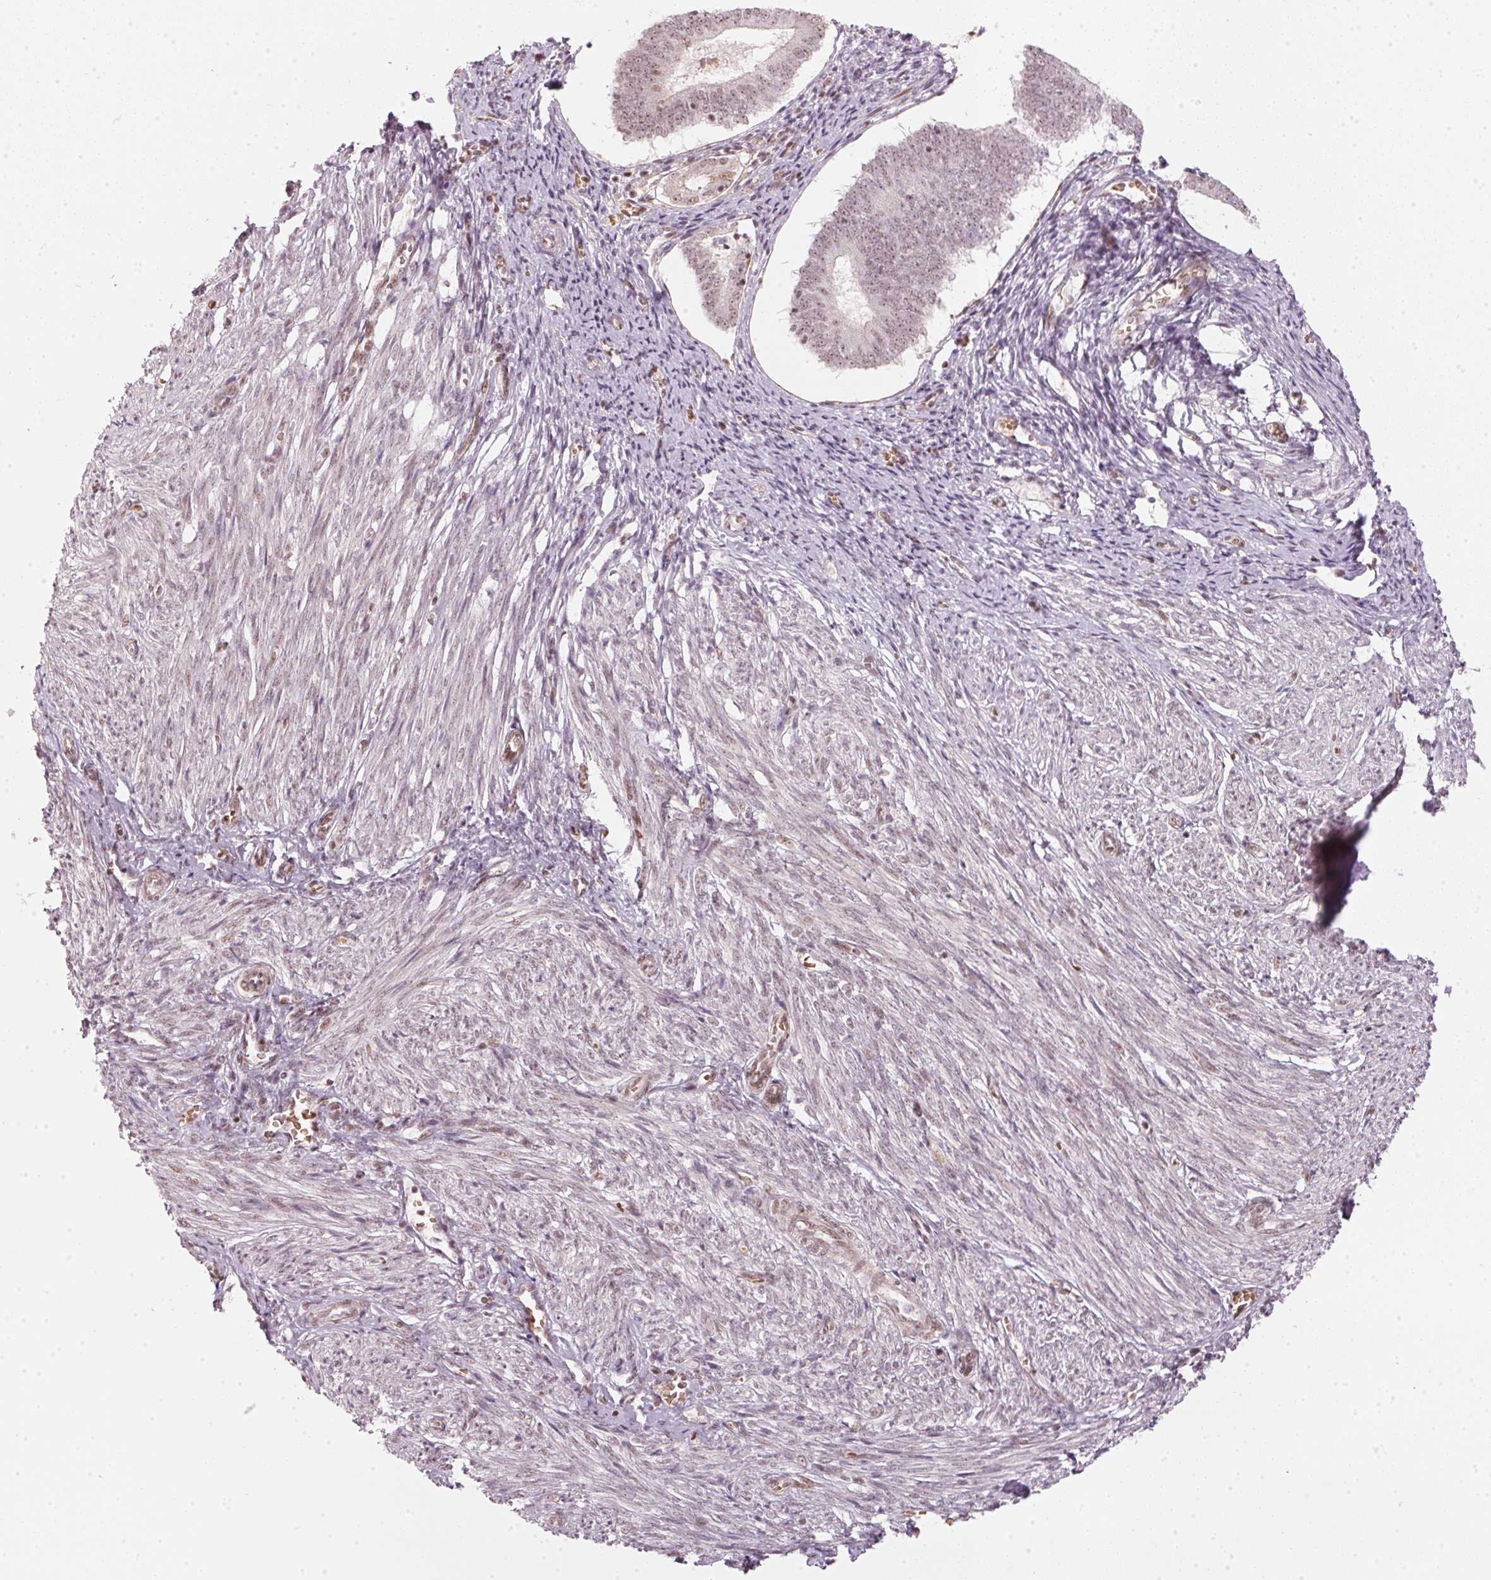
{"staining": {"intensity": "moderate", "quantity": "25%-75%", "location": "nuclear"}, "tissue": "endometrium", "cell_type": "Cells in endometrial stroma", "image_type": "normal", "snomed": [{"axis": "morphology", "description": "Normal tissue, NOS"}, {"axis": "topography", "description": "Endometrium"}], "caption": "Protein expression analysis of normal human endometrium reveals moderate nuclear staining in approximately 25%-75% of cells in endometrial stroma. The staining was performed using DAB (3,3'-diaminobenzidine) to visualize the protein expression in brown, while the nuclei were stained in blue with hematoxylin (Magnification: 20x).", "gene": "KAT6A", "patient": {"sex": "female", "age": 50}}